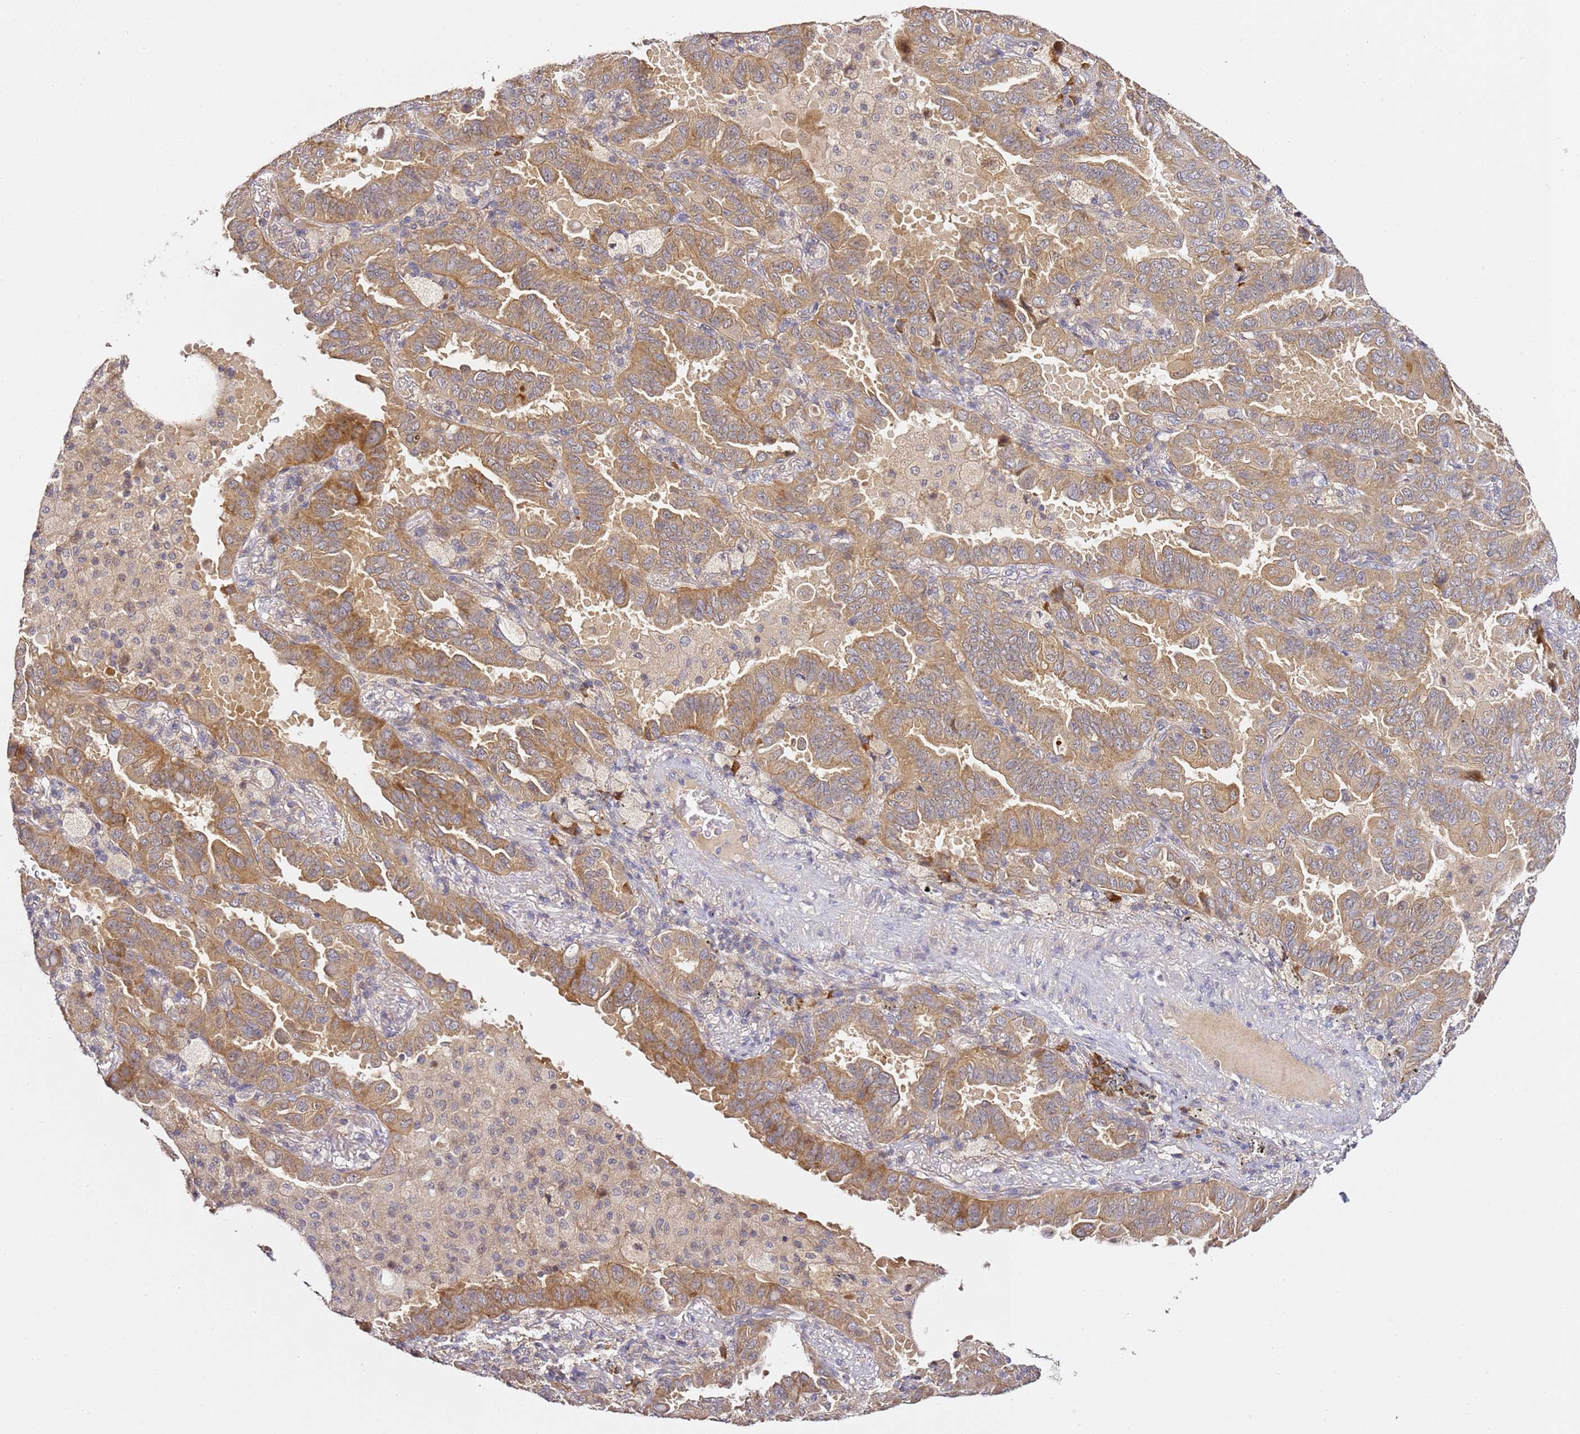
{"staining": {"intensity": "moderate", "quantity": ">75%", "location": "cytoplasmic/membranous"}, "tissue": "lung cancer", "cell_type": "Tumor cells", "image_type": "cancer", "snomed": [{"axis": "morphology", "description": "Adenocarcinoma, NOS"}, {"axis": "topography", "description": "Lung"}], "caption": "A photomicrograph showing moderate cytoplasmic/membranous expression in approximately >75% of tumor cells in lung cancer (adenocarcinoma), as visualized by brown immunohistochemical staining.", "gene": "OSBPL2", "patient": {"sex": "male", "age": 64}}